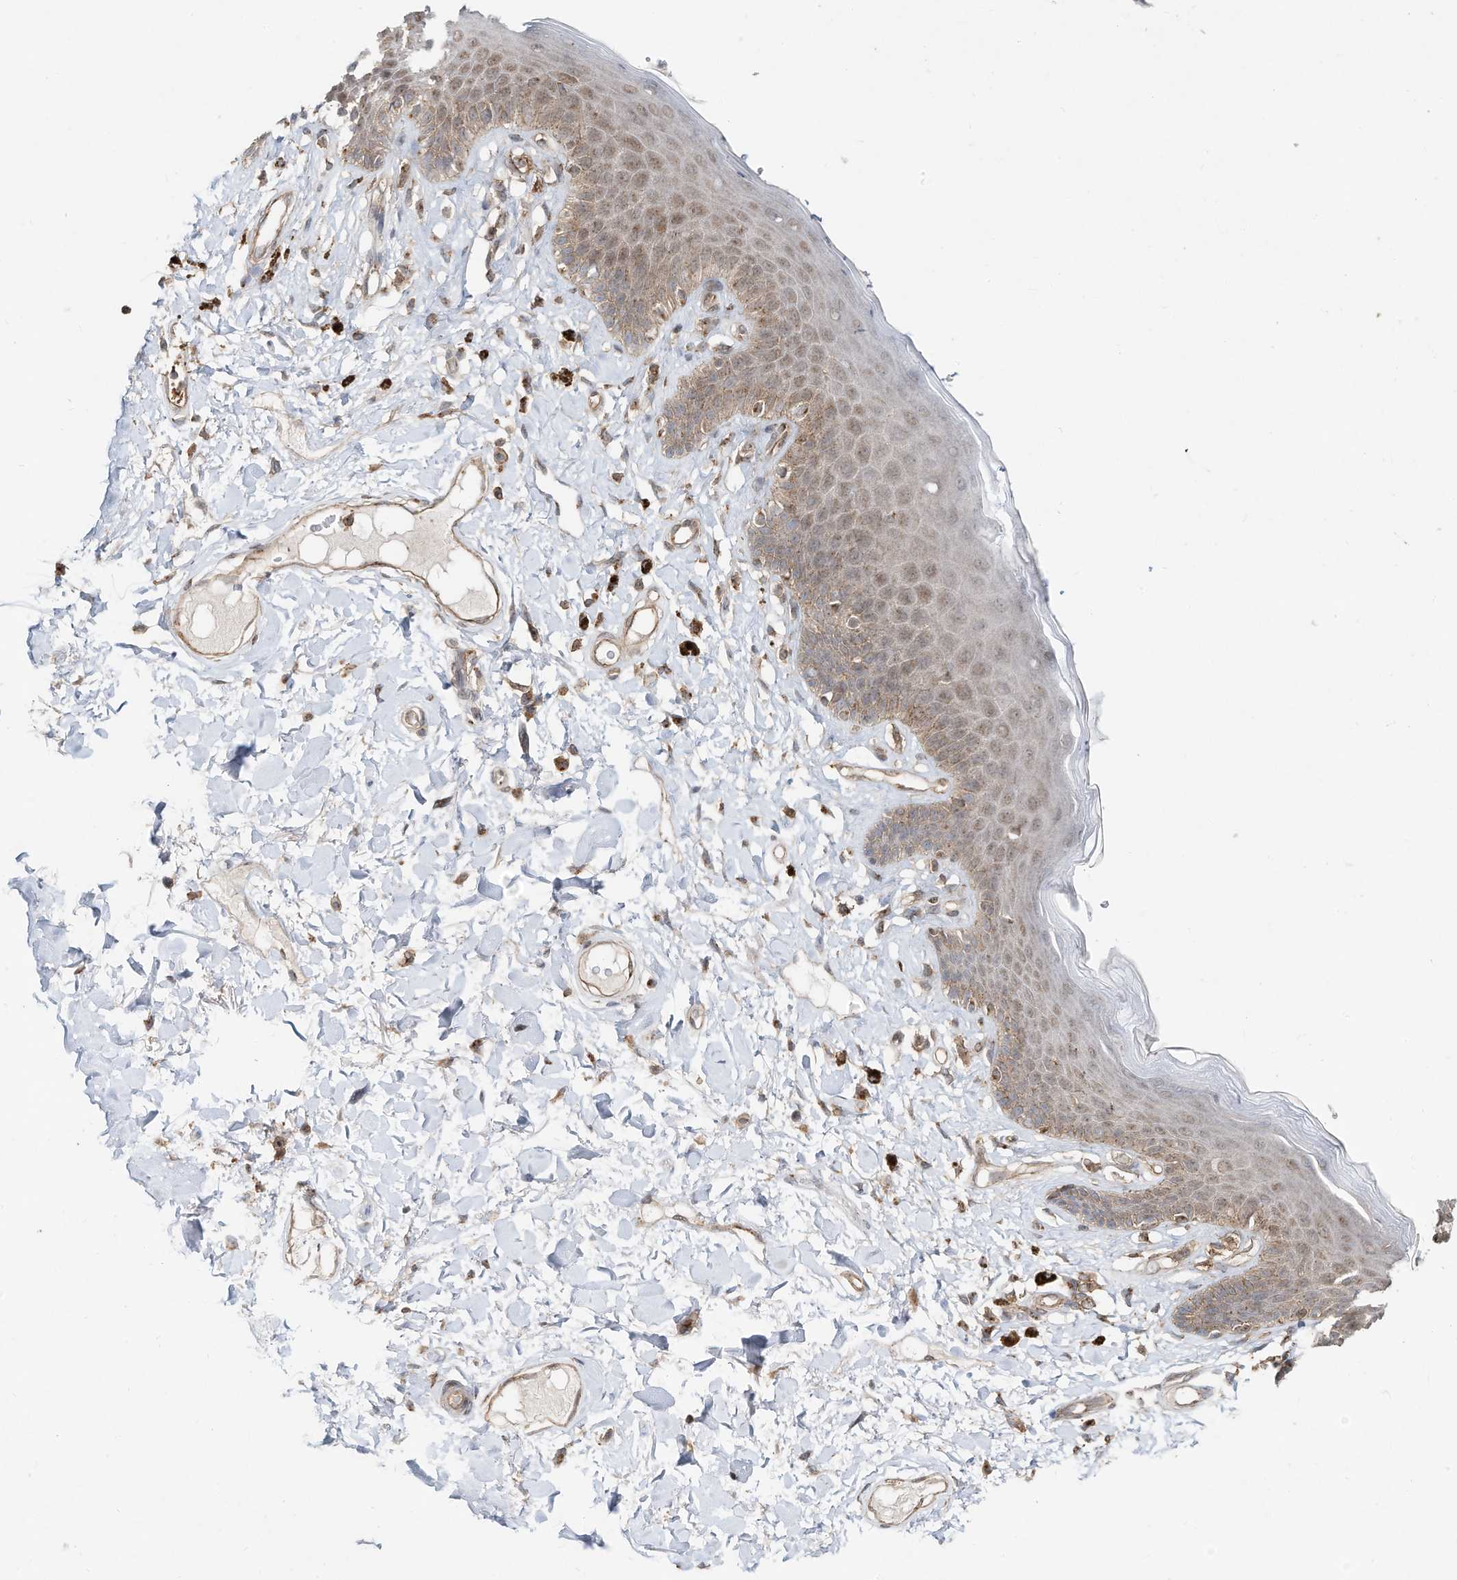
{"staining": {"intensity": "moderate", "quantity": ">75%", "location": "cytoplasmic/membranous,nuclear"}, "tissue": "skin", "cell_type": "Epidermal cells", "image_type": "normal", "snomed": [{"axis": "morphology", "description": "Normal tissue, NOS"}, {"axis": "topography", "description": "Anal"}], "caption": "Protein expression analysis of unremarkable human skin reveals moderate cytoplasmic/membranous,nuclear expression in approximately >75% of epidermal cells. (DAB (3,3'-diaminobenzidine) IHC, brown staining for protein, blue staining for nuclei).", "gene": "CUX1", "patient": {"sex": "female", "age": 78}}